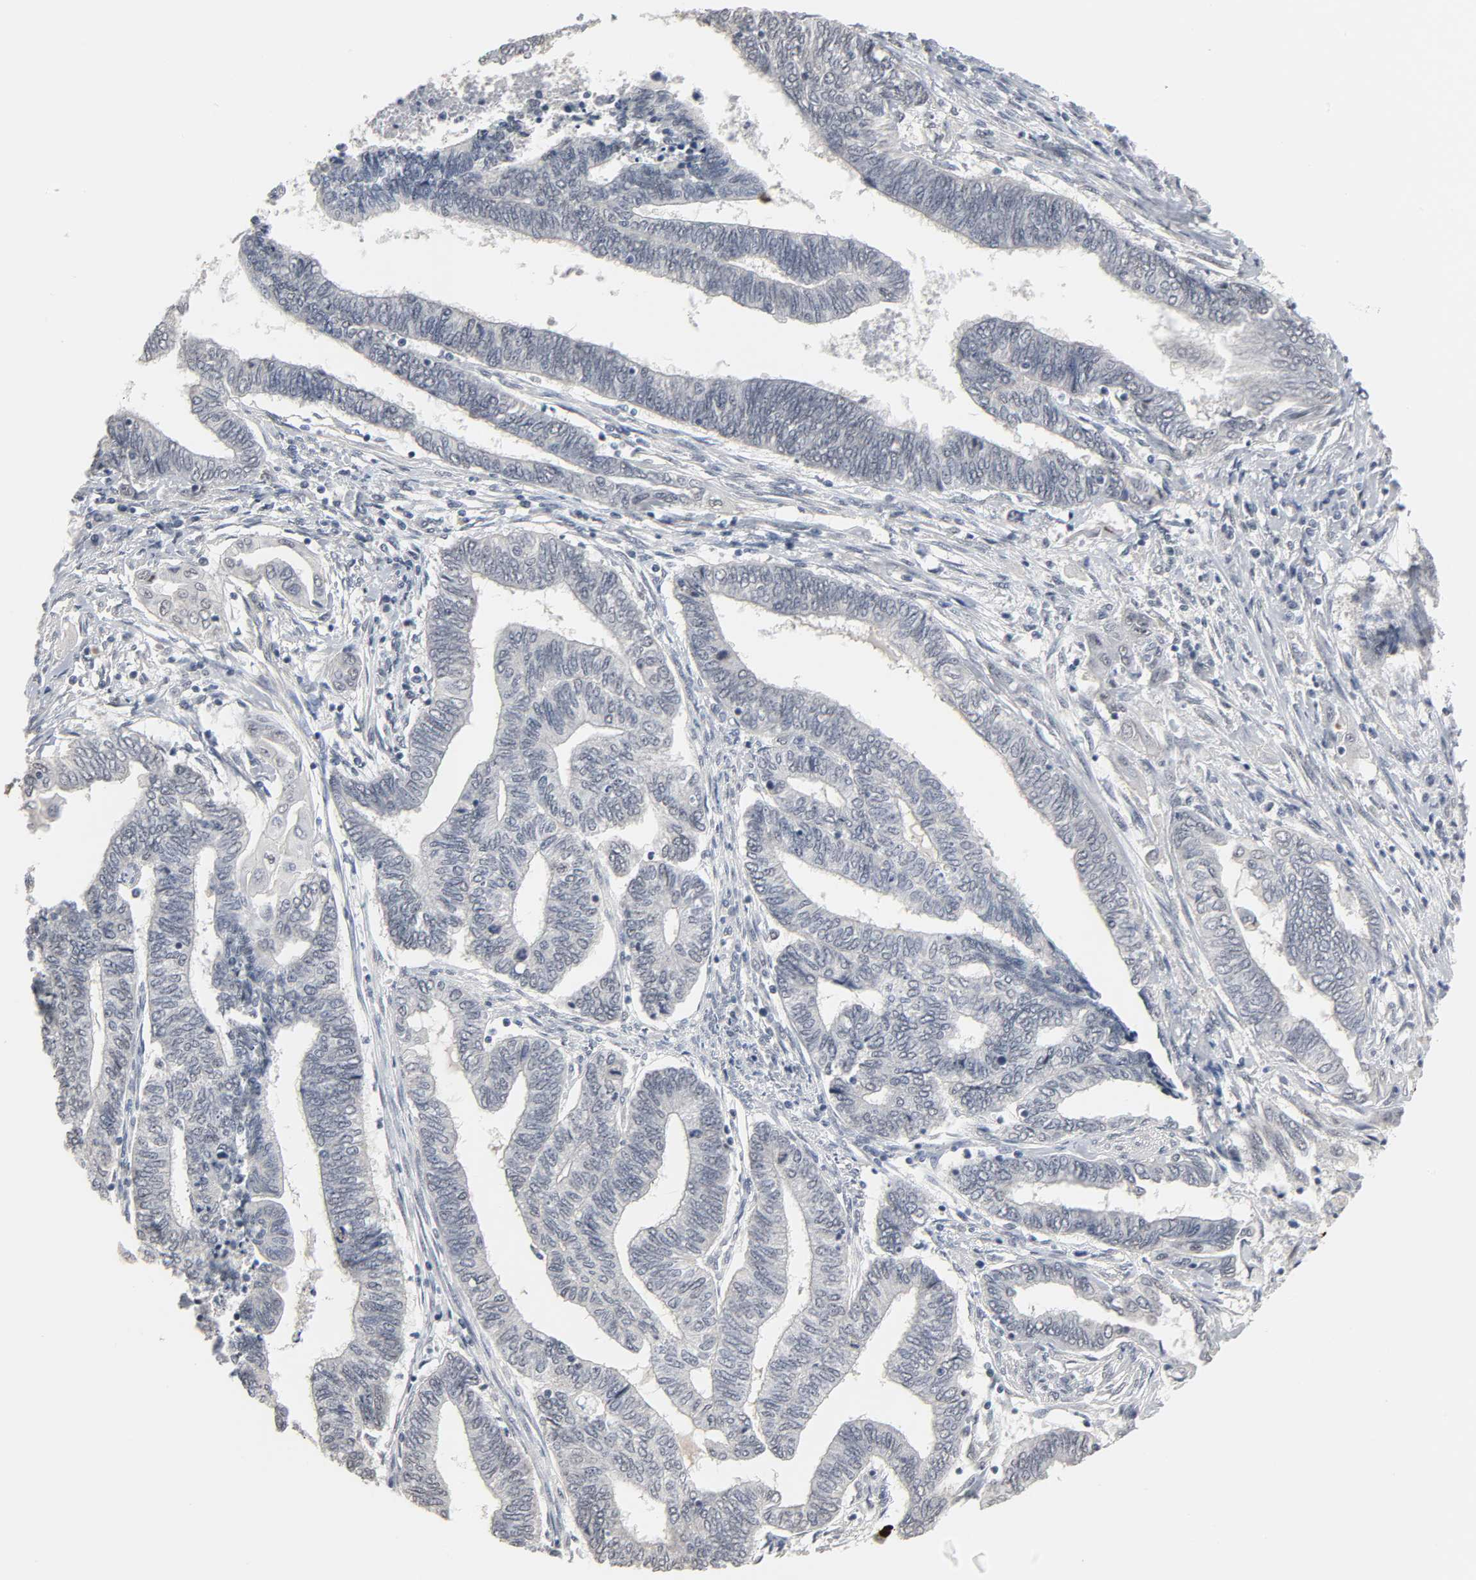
{"staining": {"intensity": "negative", "quantity": "none", "location": "none"}, "tissue": "endometrial cancer", "cell_type": "Tumor cells", "image_type": "cancer", "snomed": [{"axis": "morphology", "description": "Adenocarcinoma, NOS"}, {"axis": "topography", "description": "Uterus"}, {"axis": "topography", "description": "Endometrium"}], "caption": "The histopathology image reveals no significant expression in tumor cells of endometrial cancer. Nuclei are stained in blue.", "gene": "ACSS2", "patient": {"sex": "female", "age": 70}}